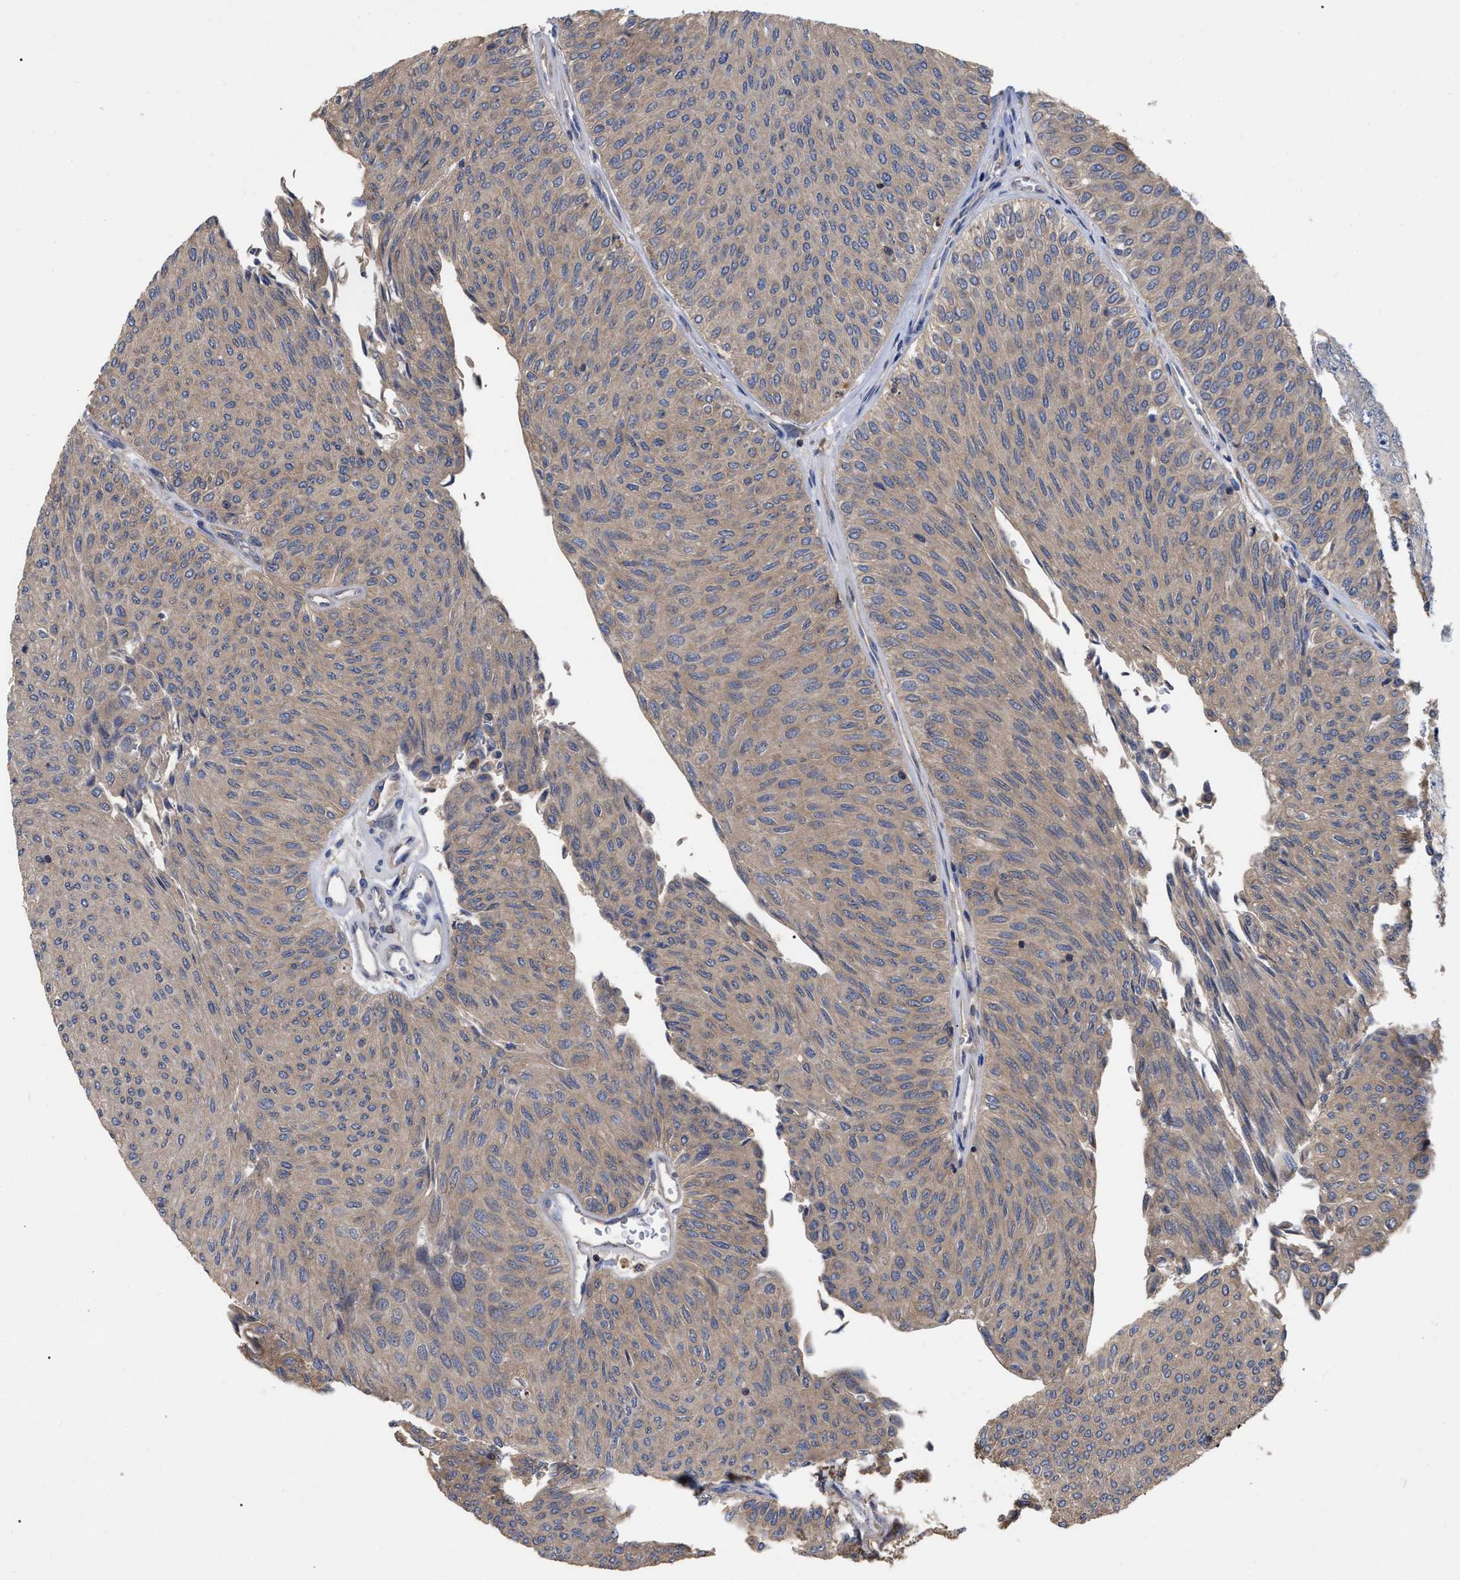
{"staining": {"intensity": "weak", "quantity": "25%-75%", "location": "cytoplasmic/membranous"}, "tissue": "urothelial cancer", "cell_type": "Tumor cells", "image_type": "cancer", "snomed": [{"axis": "morphology", "description": "Urothelial carcinoma, Low grade"}, {"axis": "topography", "description": "Urinary bladder"}], "caption": "Protein expression analysis of urothelial cancer exhibits weak cytoplasmic/membranous positivity in about 25%-75% of tumor cells.", "gene": "RAP1GDS1", "patient": {"sex": "male", "age": 78}}